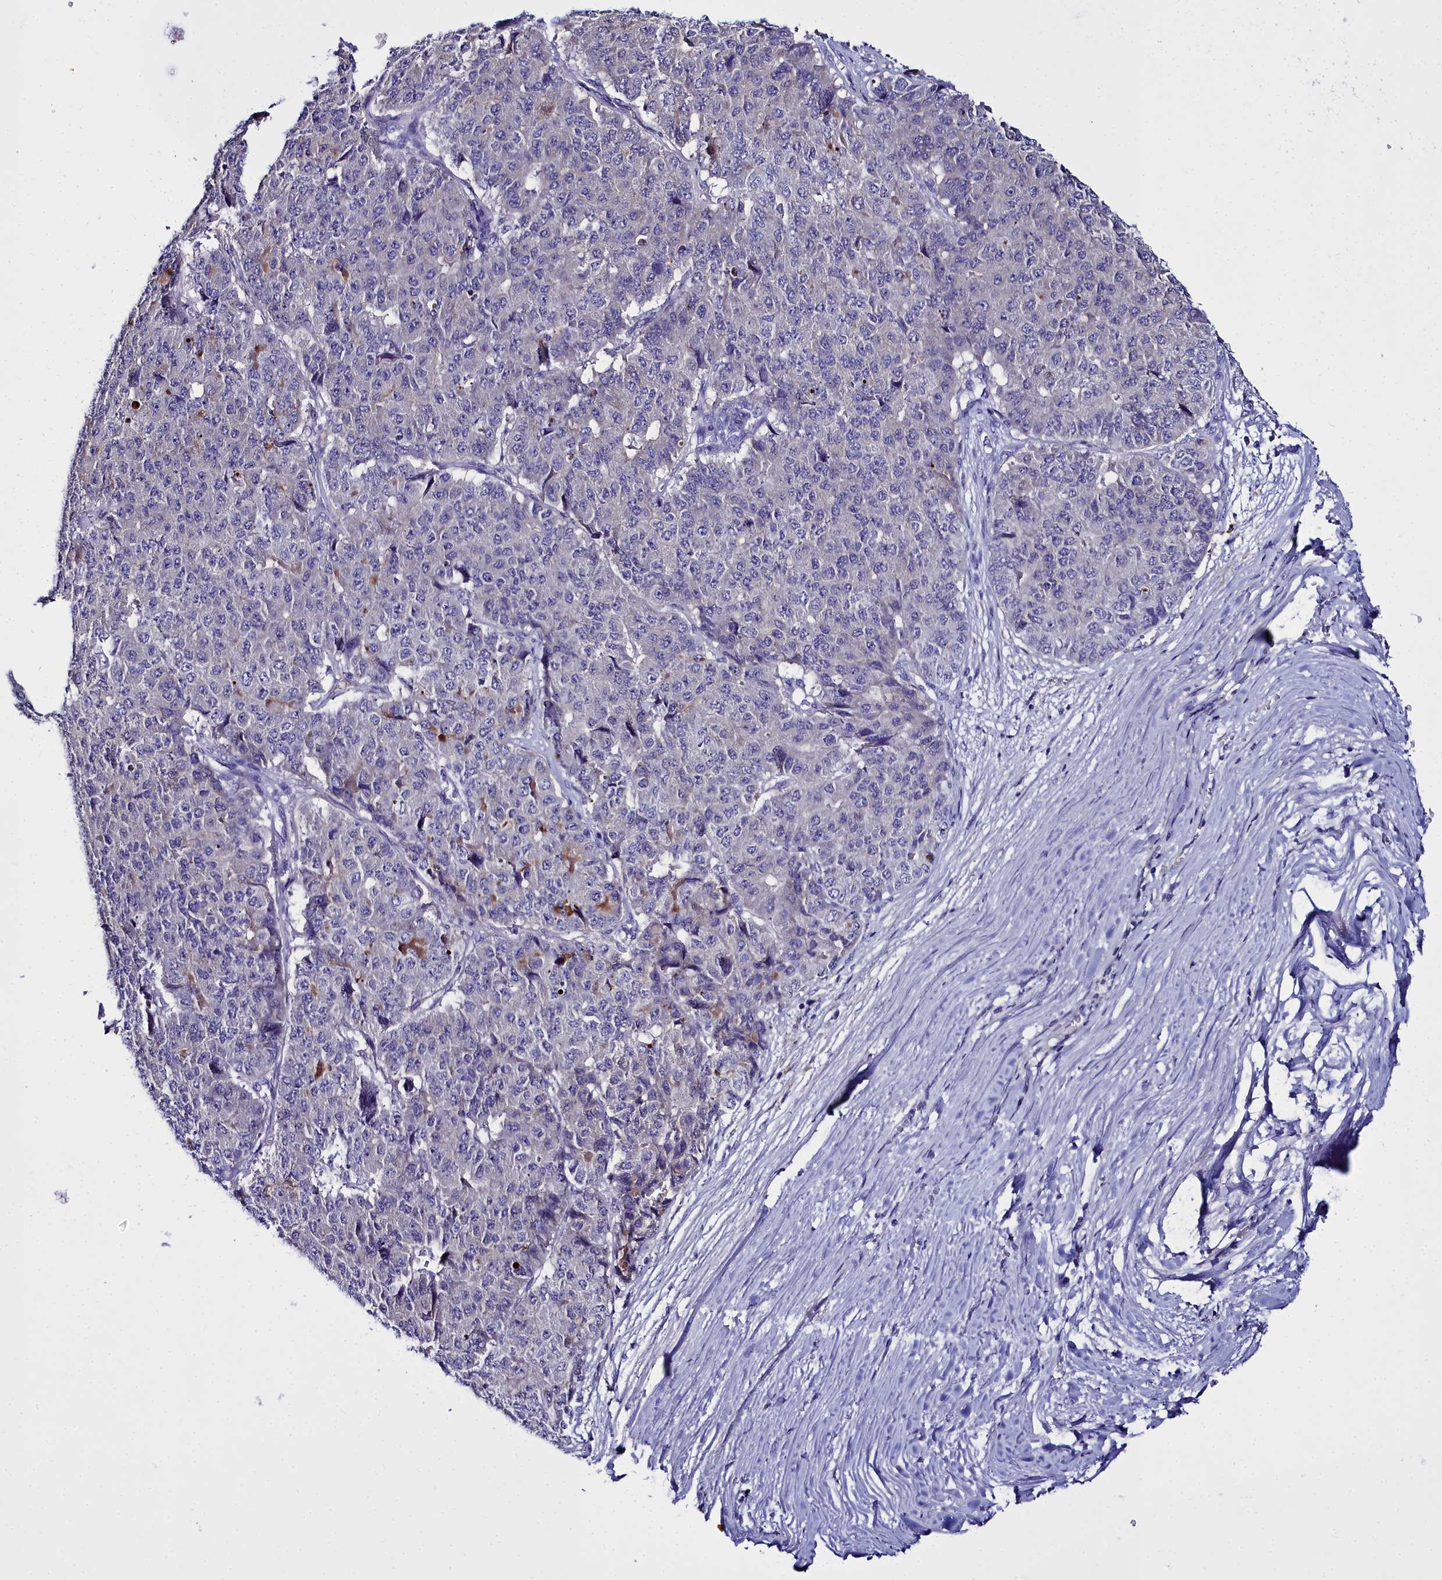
{"staining": {"intensity": "negative", "quantity": "none", "location": "none"}, "tissue": "pancreatic cancer", "cell_type": "Tumor cells", "image_type": "cancer", "snomed": [{"axis": "morphology", "description": "Adenocarcinoma, NOS"}, {"axis": "topography", "description": "Pancreas"}], "caption": "Immunohistochemical staining of human pancreatic cancer (adenocarcinoma) exhibits no significant expression in tumor cells. Nuclei are stained in blue.", "gene": "ELAPOR2", "patient": {"sex": "male", "age": 50}}